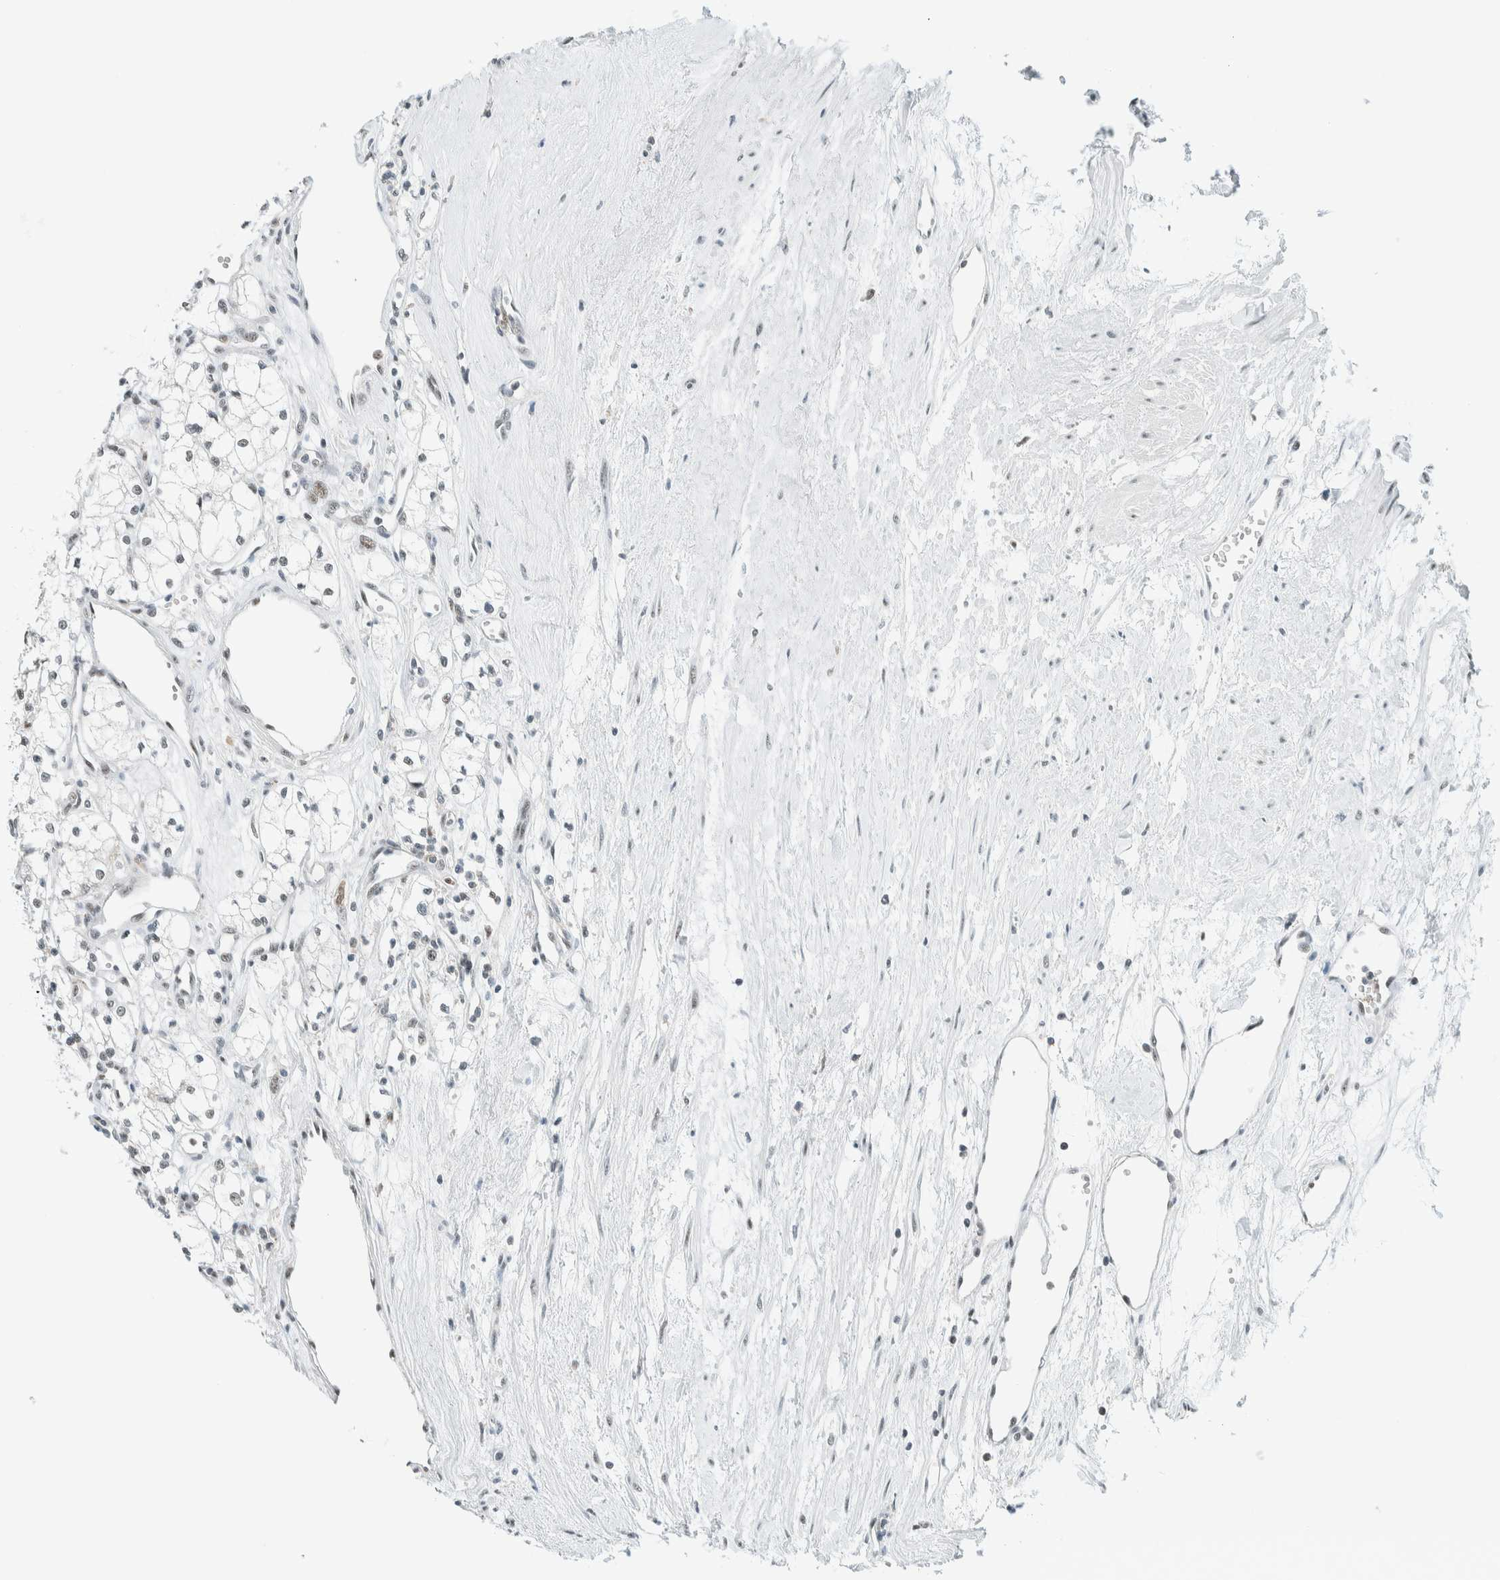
{"staining": {"intensity": "weak", "quantity": "<25%", "location": "nuclear"}, "tissue": "renal cancer", "cell_type": "Tumor cells", "image_type": "cancer", "snomed": [{"axis": "morphology", "description": "Adenocarcinoma, NOS"}, {"axis": "topography", "description": "Kidney"}], "caption": "The immunohistochemistry (IHC) micrograph has no significant expression in tumor cells of renal cancer tissue.", "gene": "CYSRT1", "patient": {"sex": "male", "age": 59}}